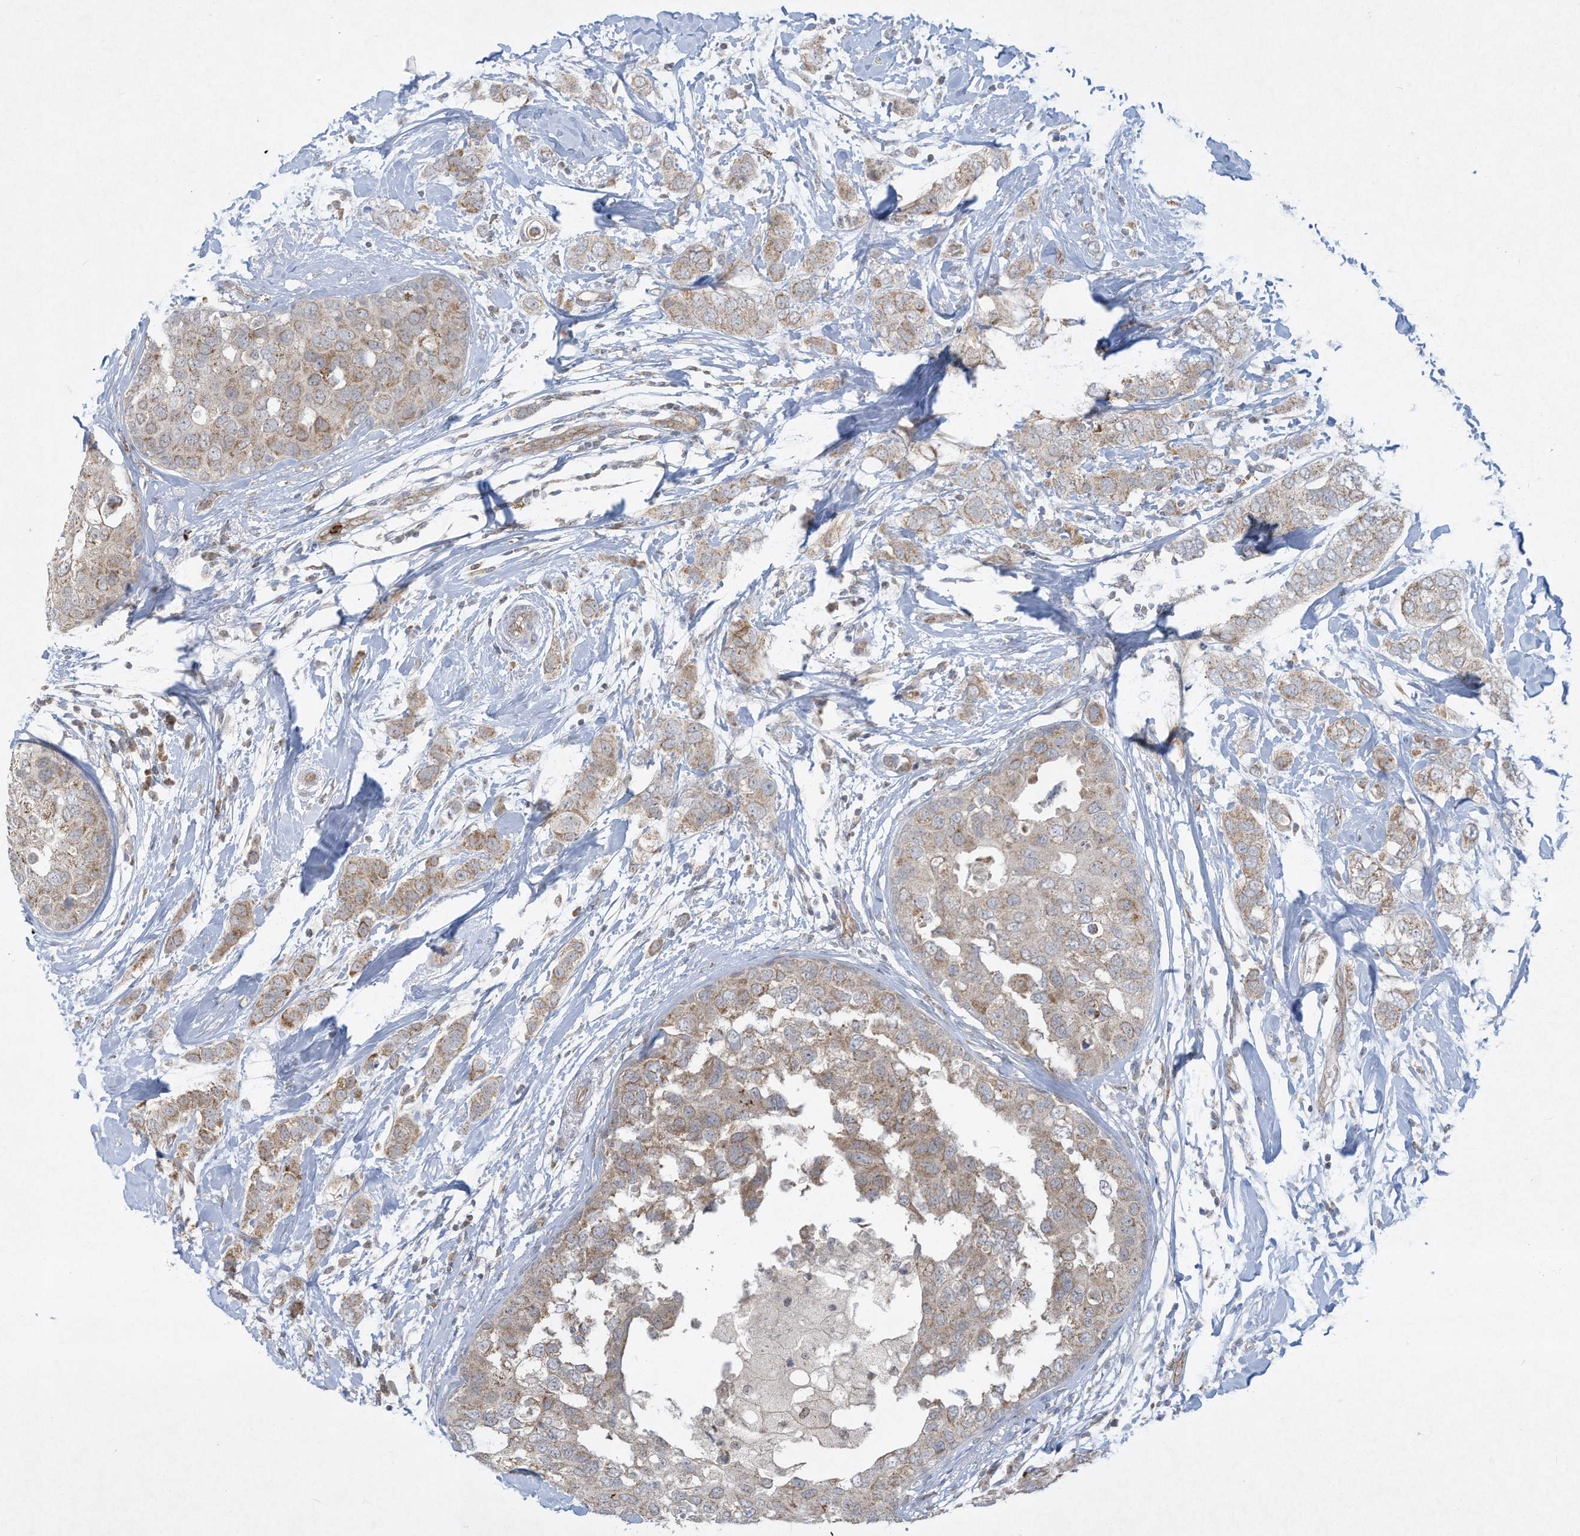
{"staining": {"intensity": "weak", "quantity": ">75%", "location": "cytoplasmic/membranous"}, "tissue": "breast cancer", "cell_type": "Tumor cells", "image_type": "cancer", "snomed": [{"axis": "morphology", "description": "Duct carcinoma"}, {"axis": "topography", "description": "Breast"}], "caption": "Immunohistochemistry image of breast cancer stained for a protein (brown), which displays low levels of weak cytoplasmic/membranous positivity in approximately >75% of tumor cells.", "gene": "CHRNA4", "patient": {"sex": "female", "age": 50}}